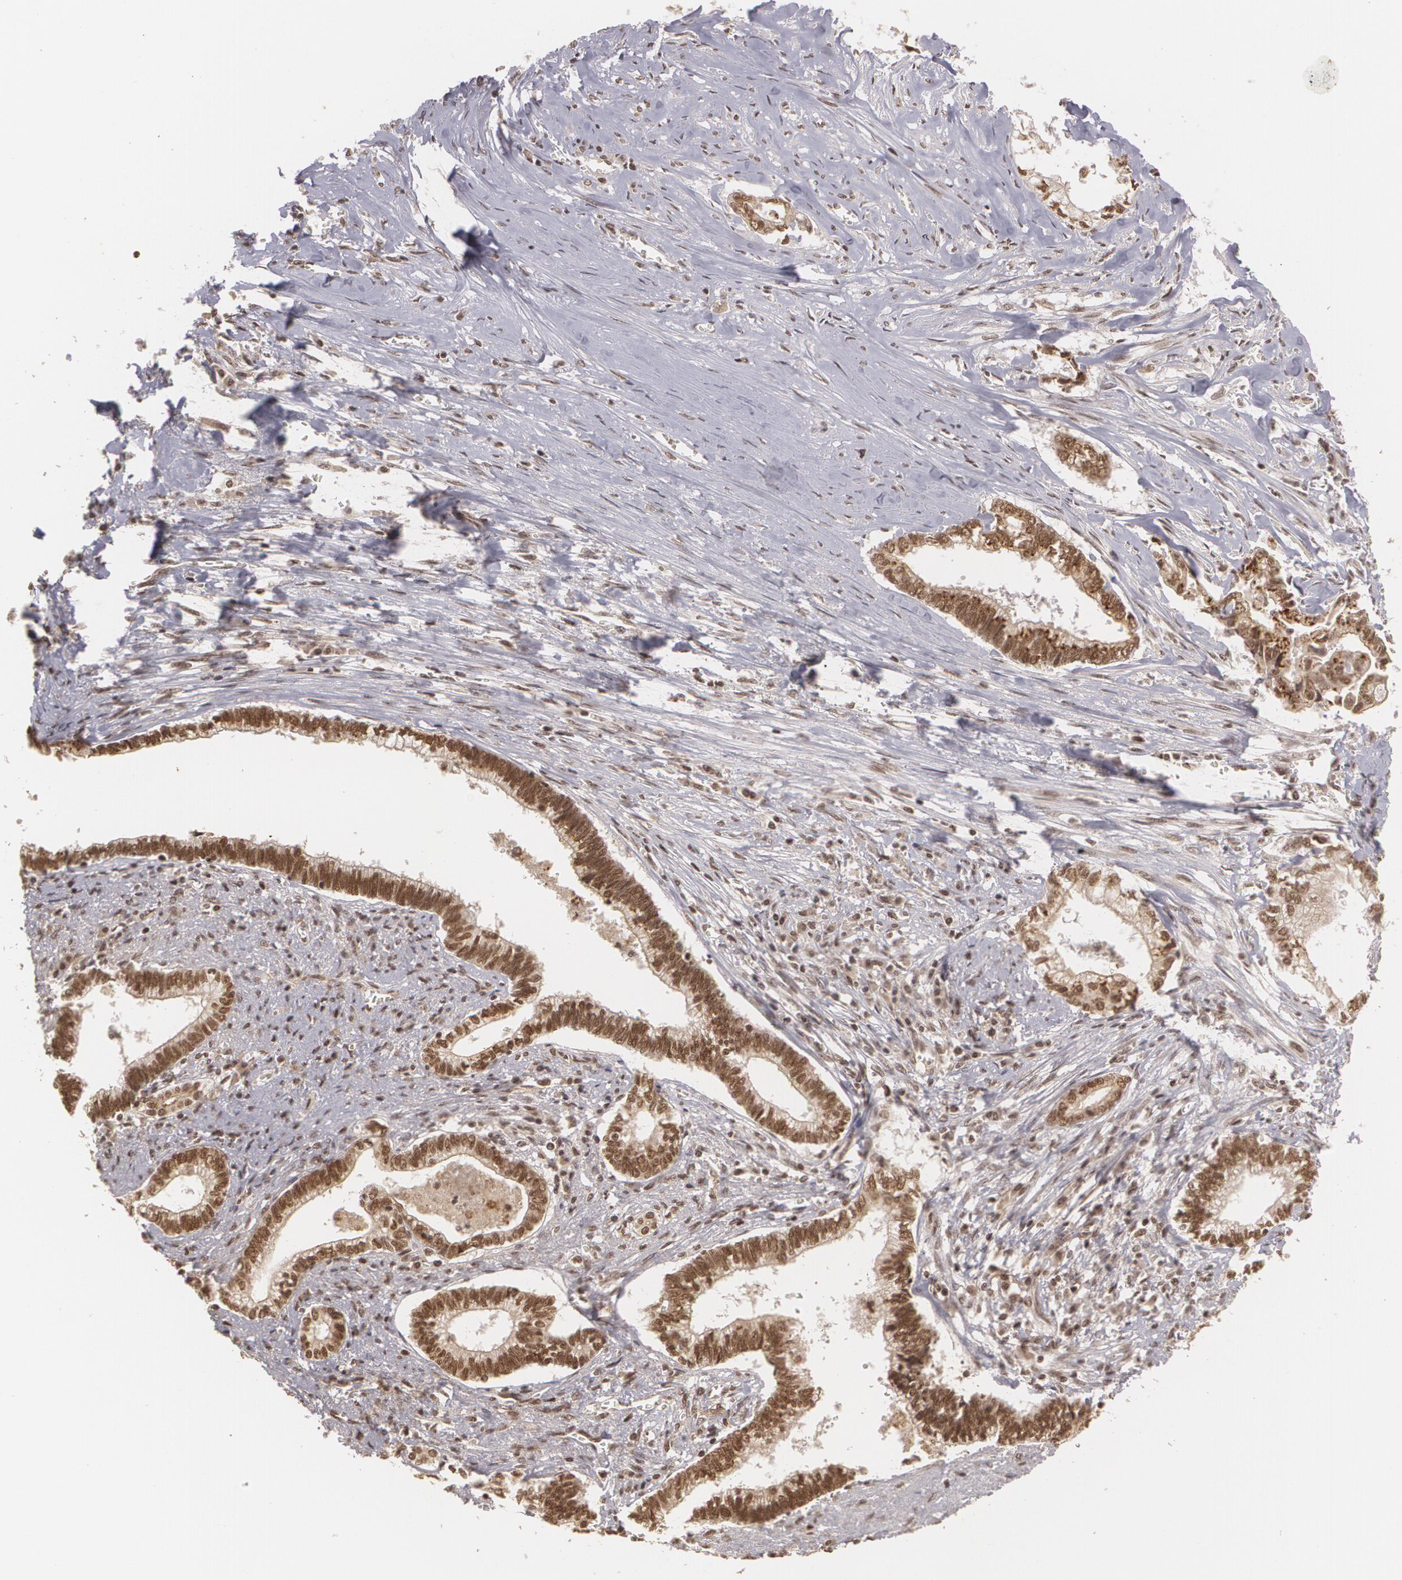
{"staining": {"intensity": "strong", "quantity": ">75%", "location": "nuclear"}, "tissue": "liver cancer", "cell_type": "Tumor cells", "image_type": "cancer", "snomed": [{"axis": "morphology", "description": "Cholangiocarcinoma"}, {"axis": "topography", "description": "Liver"}], "caption": "Protein expression analysis of liver cancer reveals strong nuclear staining in about >75% of tumor cells. The staining is performed using DAB (3,3'-diaminobenzidine) brown chromogen to label protein expression. The nuclei are counter-stained blue using hematoxylin.", "gene": "RXRB", "patient": {"sex": "male", "age": 57}}